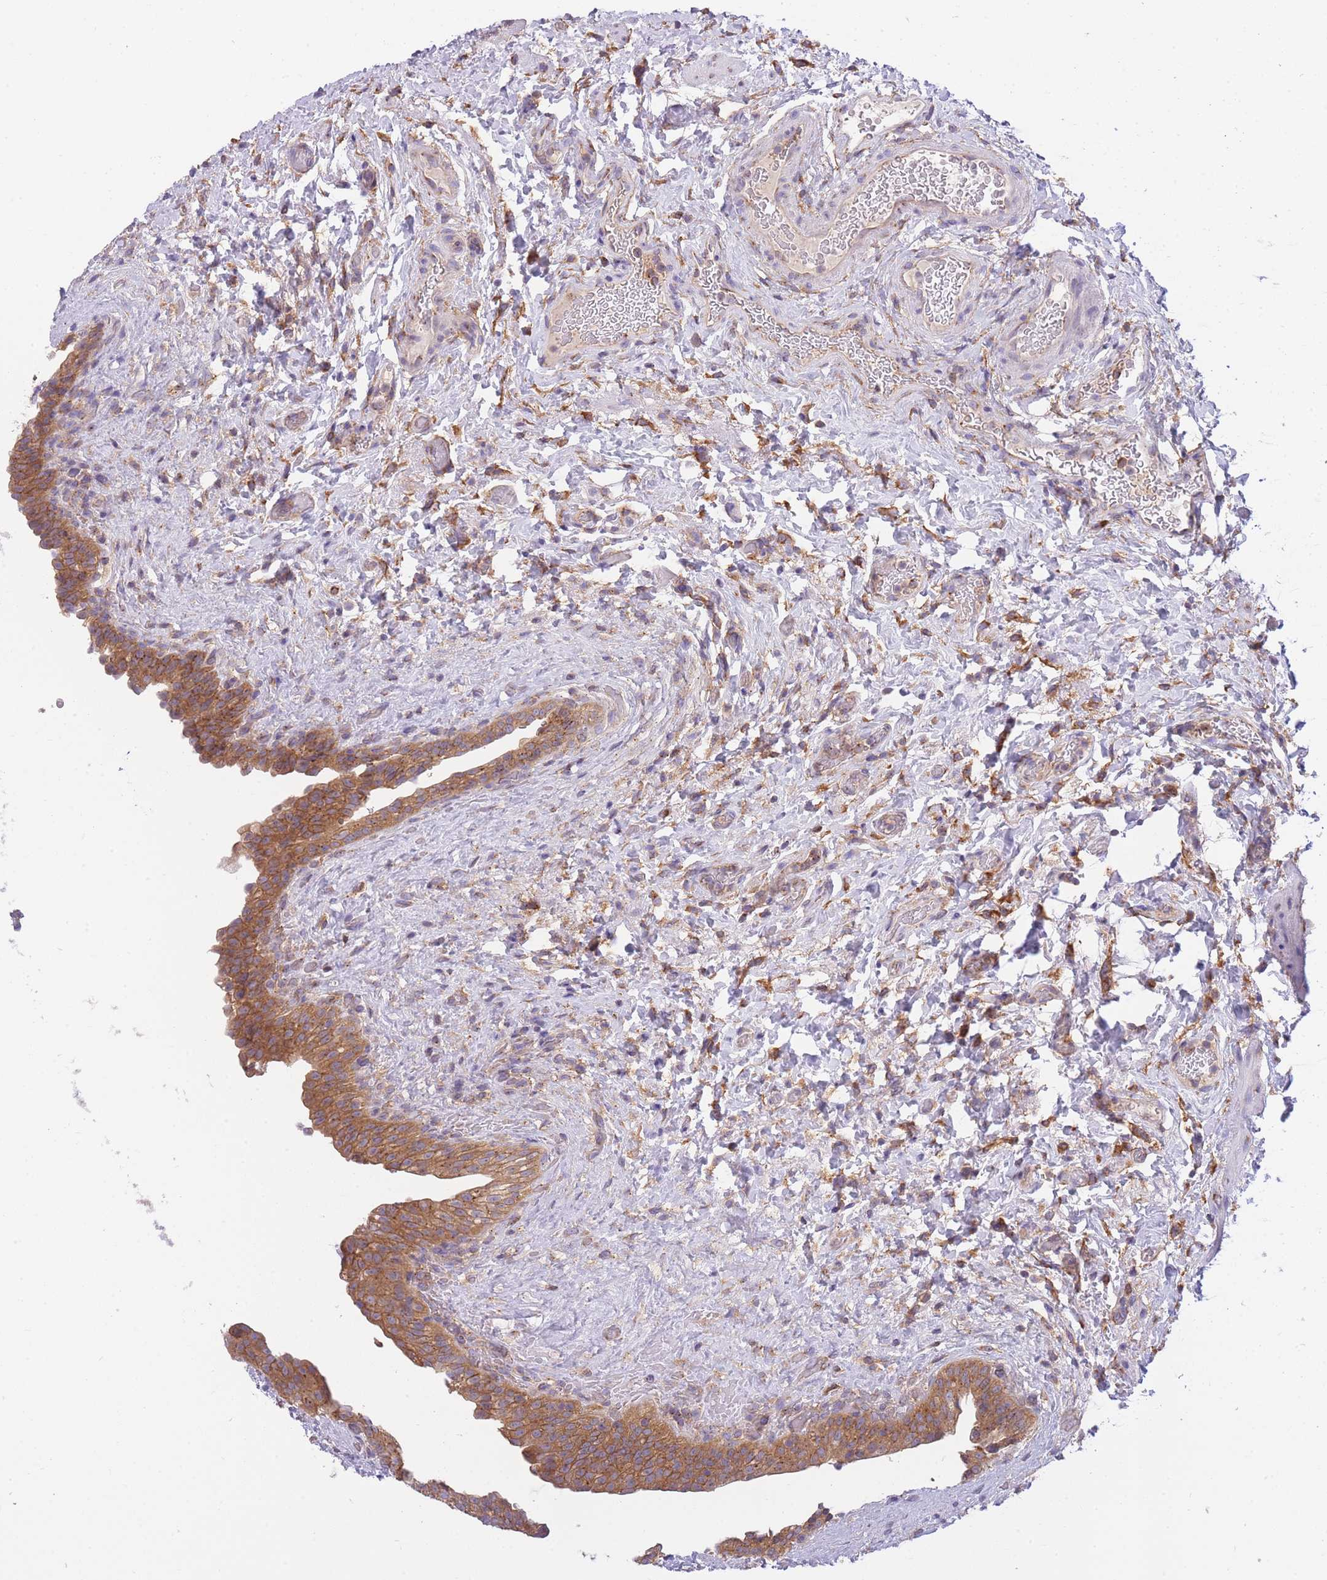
{"staining": {"intensity": "moderate", "quantity": ">75%", "location": "cytoplasmic/membranous"}, "tissue": "urinary bladder", "cell_type": "Urothelial cells", "image_type": "normal", "snomed": [{"axis": "morphology", "description": "Normal tissue, NOS"}, {"axis": "topography", "description": "Urinary bladder"}], "caption": "DAB immunohistochemical staining of unremarkable urinary bladder shows moderate cytoplasmic/membranous protein staining in approximately >75% of urothelial cells.", "gene": "COPG1", "patient": {"sex": "male", "age": 69}}